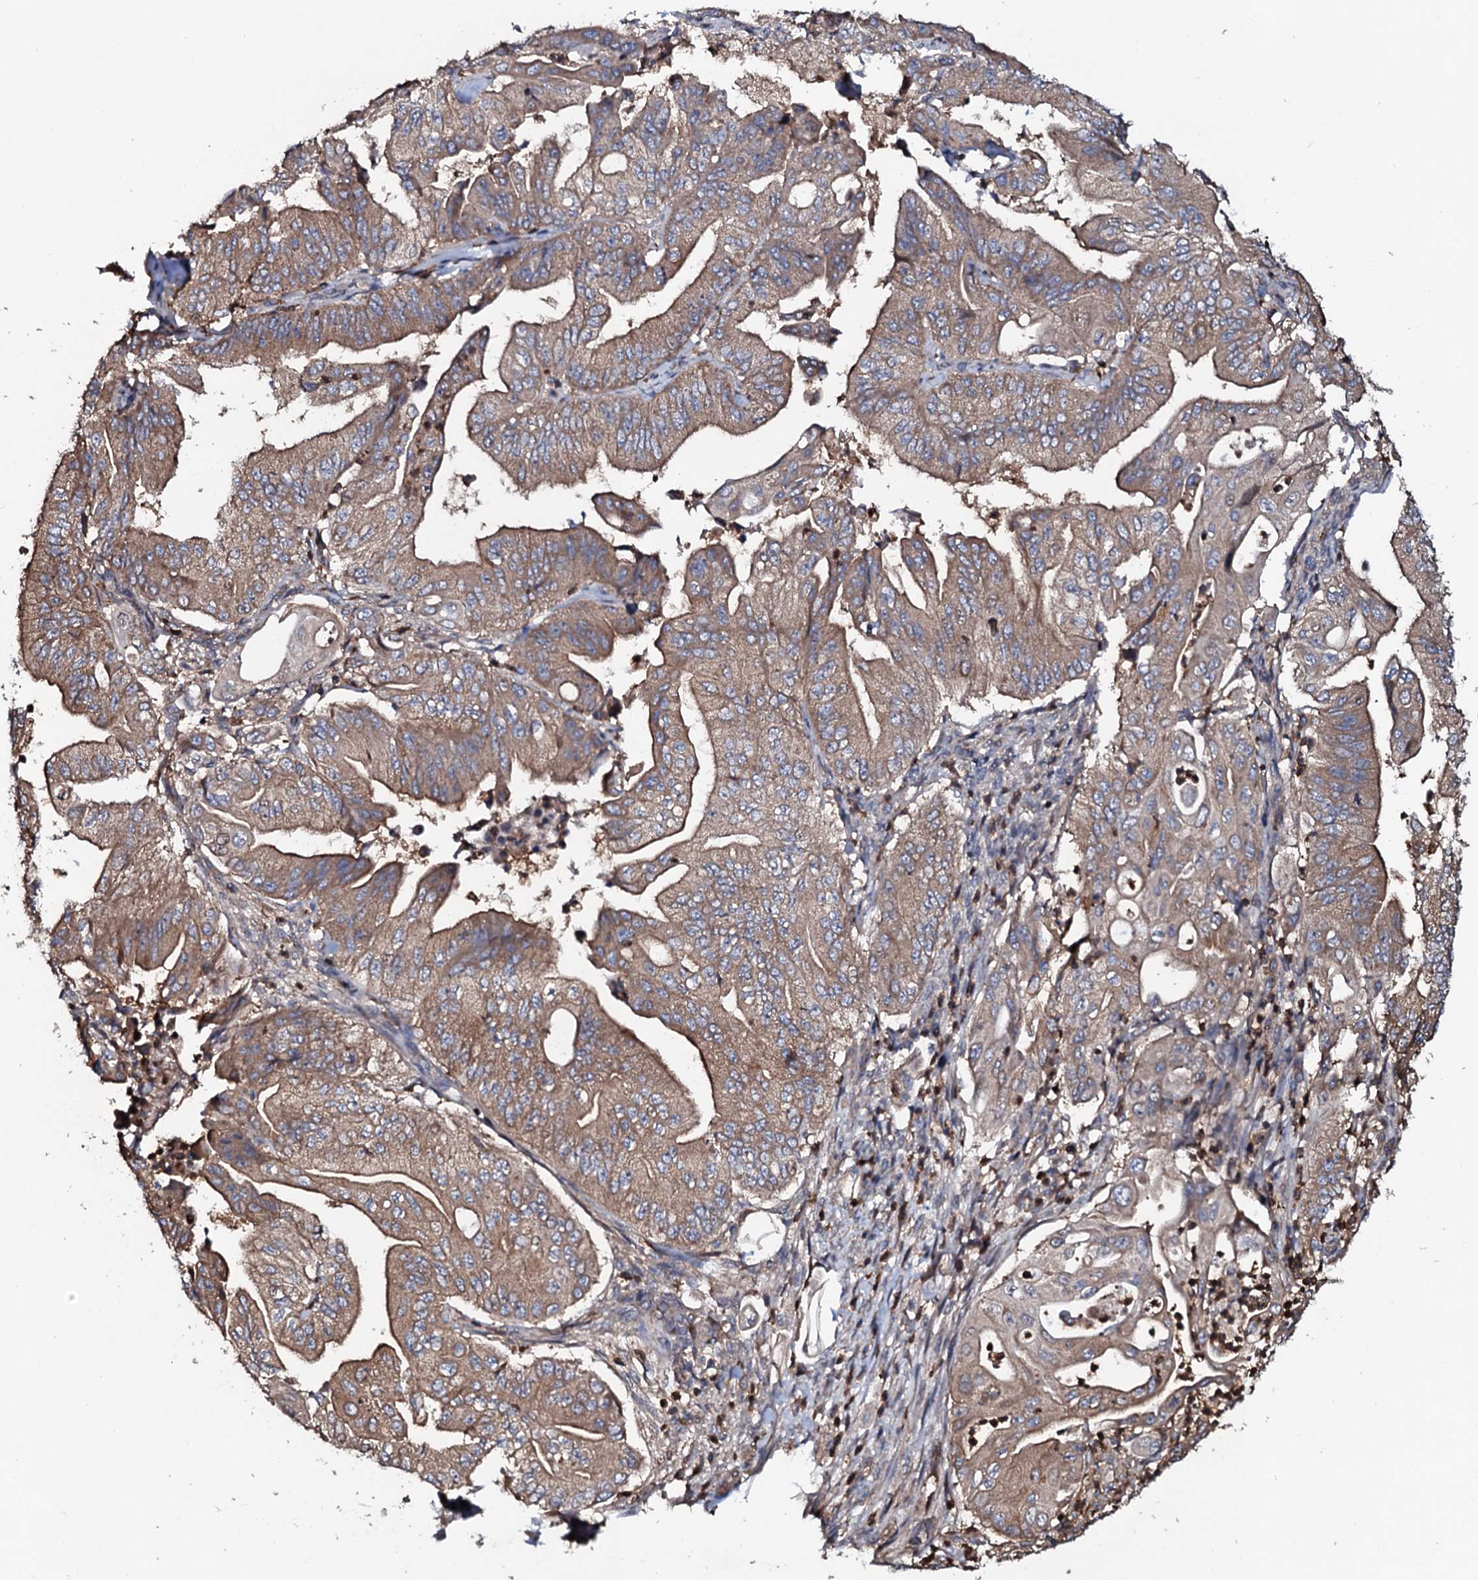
{"staining": {"intensity": "moderate", "quantity": ">75%", "location": "cytoplasmic/membranous"}, "tissue": "pancreatic cancer", "cell_type": "Tumor cells", "image_type": "cancer", "snomed": [{"axis": "morphology", "description": "Adenocarcinoma, NOS"}, {"axis": "topography", "description": "Pancreas"}], "caption": "A brown stain highlights moderate cytoplasmic/membranous staining of a protein in human adenocarcinoma (pancreatic) tumor cells.", "gene": "COG6", "patient": {"sex": "female", "age": 77}}